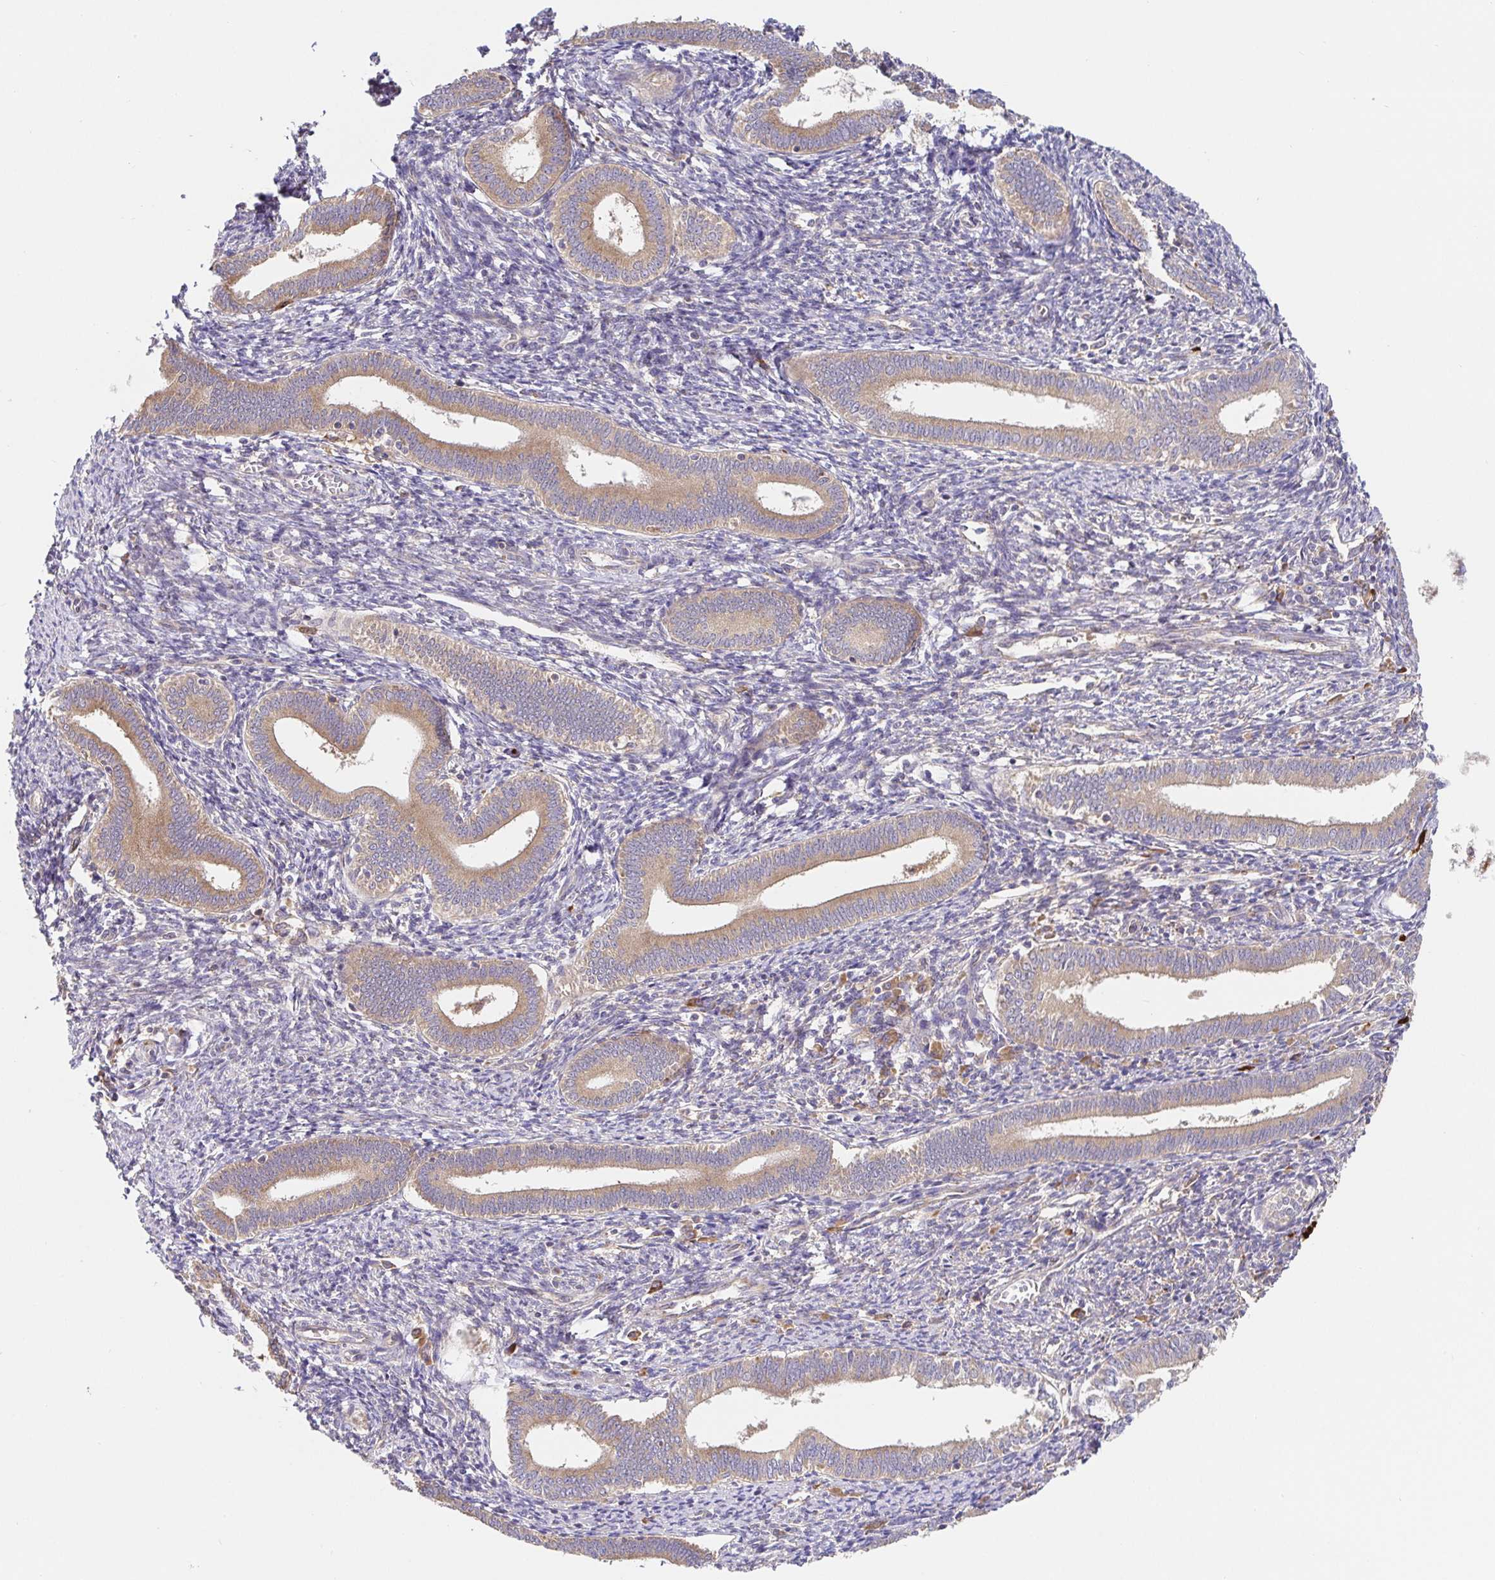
{"staining": {"intensity": "negative", "quantity": "none", "location": "none"}, "tissue": "endometrium", "cell_type": "Cells in endometrial stroma", "image_type": "normal", "snomed": [{"axis": "morphology", "description": "Normal tissue, NOS"}, {"axis": "topography", "description": "Endometrium"}], "caption": "The immunohistochemistry (IHC) image has no significant expression in cells in endometrial stroma of endometrium. The staining was performed using DAB (3,3'-diaminobenzidine) to visualize the protein expression in brown, while the nuclei were stained in blue with hematoxylin (Magnification: 20x).", "gene": "PDPK1", "patient": {"sex": "female", "age": 41}}